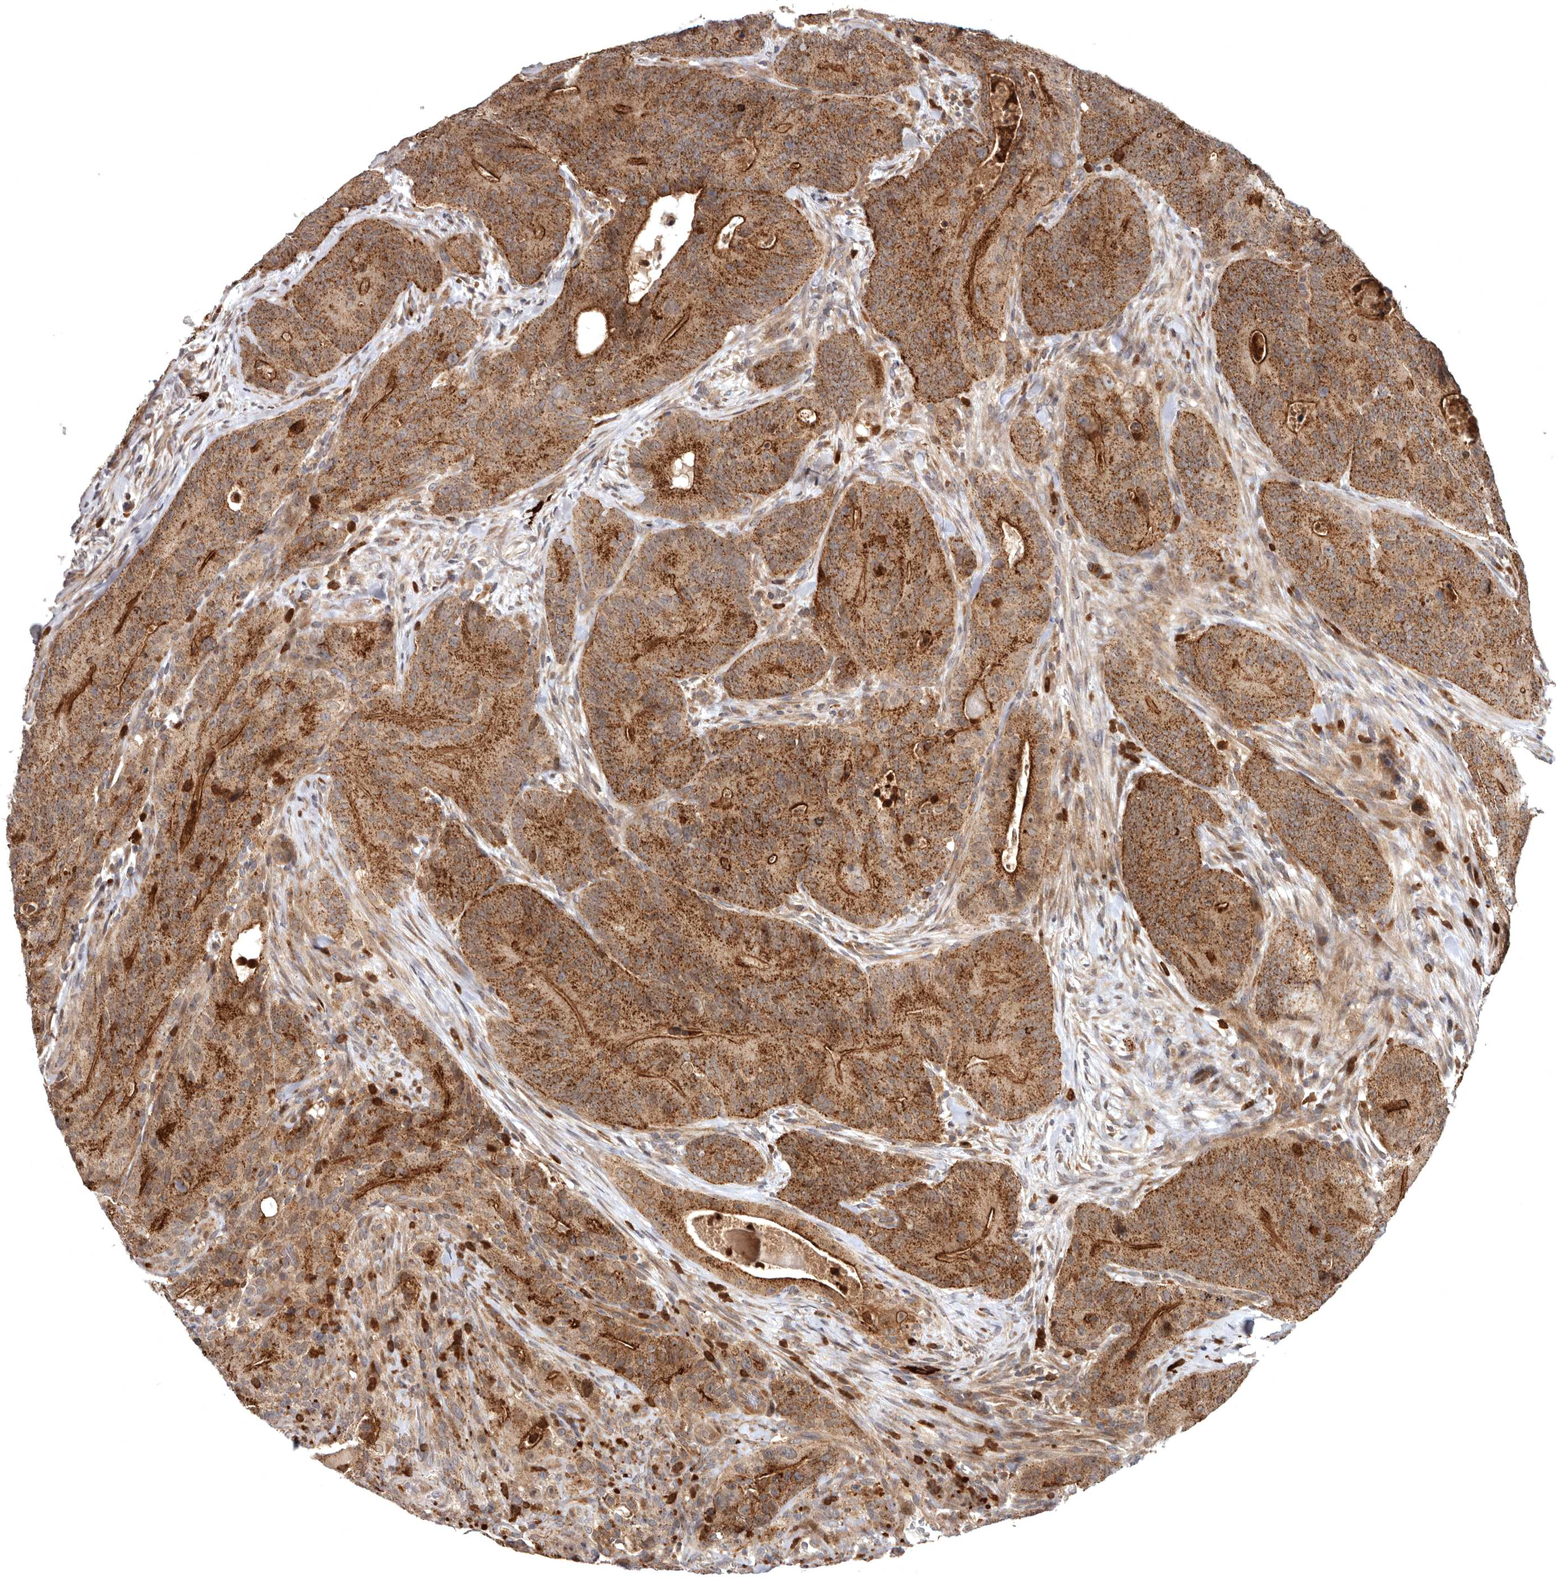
{"staining": {"intensity": "moderate", "quantity": ">75%", "location": "cytoplasmic/membranous"}, "tissue": "colorectal cancer", "cell_type": "Tumor cells", "image_type": "cancer", "snomed": [{"axis": "morphology", "description": "Normal tissue, NOS"}, {"axis": "topography", "description": "Colon"}], "caption": "IHC micrograph of neoplastic tissue: human colorectal cancer stained using immunohistochemistry (IHC) demonstrates medium levels of moderate protein expression localized specifically in the cytoplasmic/membranous of tumor cells, appearing as a cytoplasmic/membranous brown color.", "gene": "FGFR4", "patient": {"sex": "female", "age": 82}}